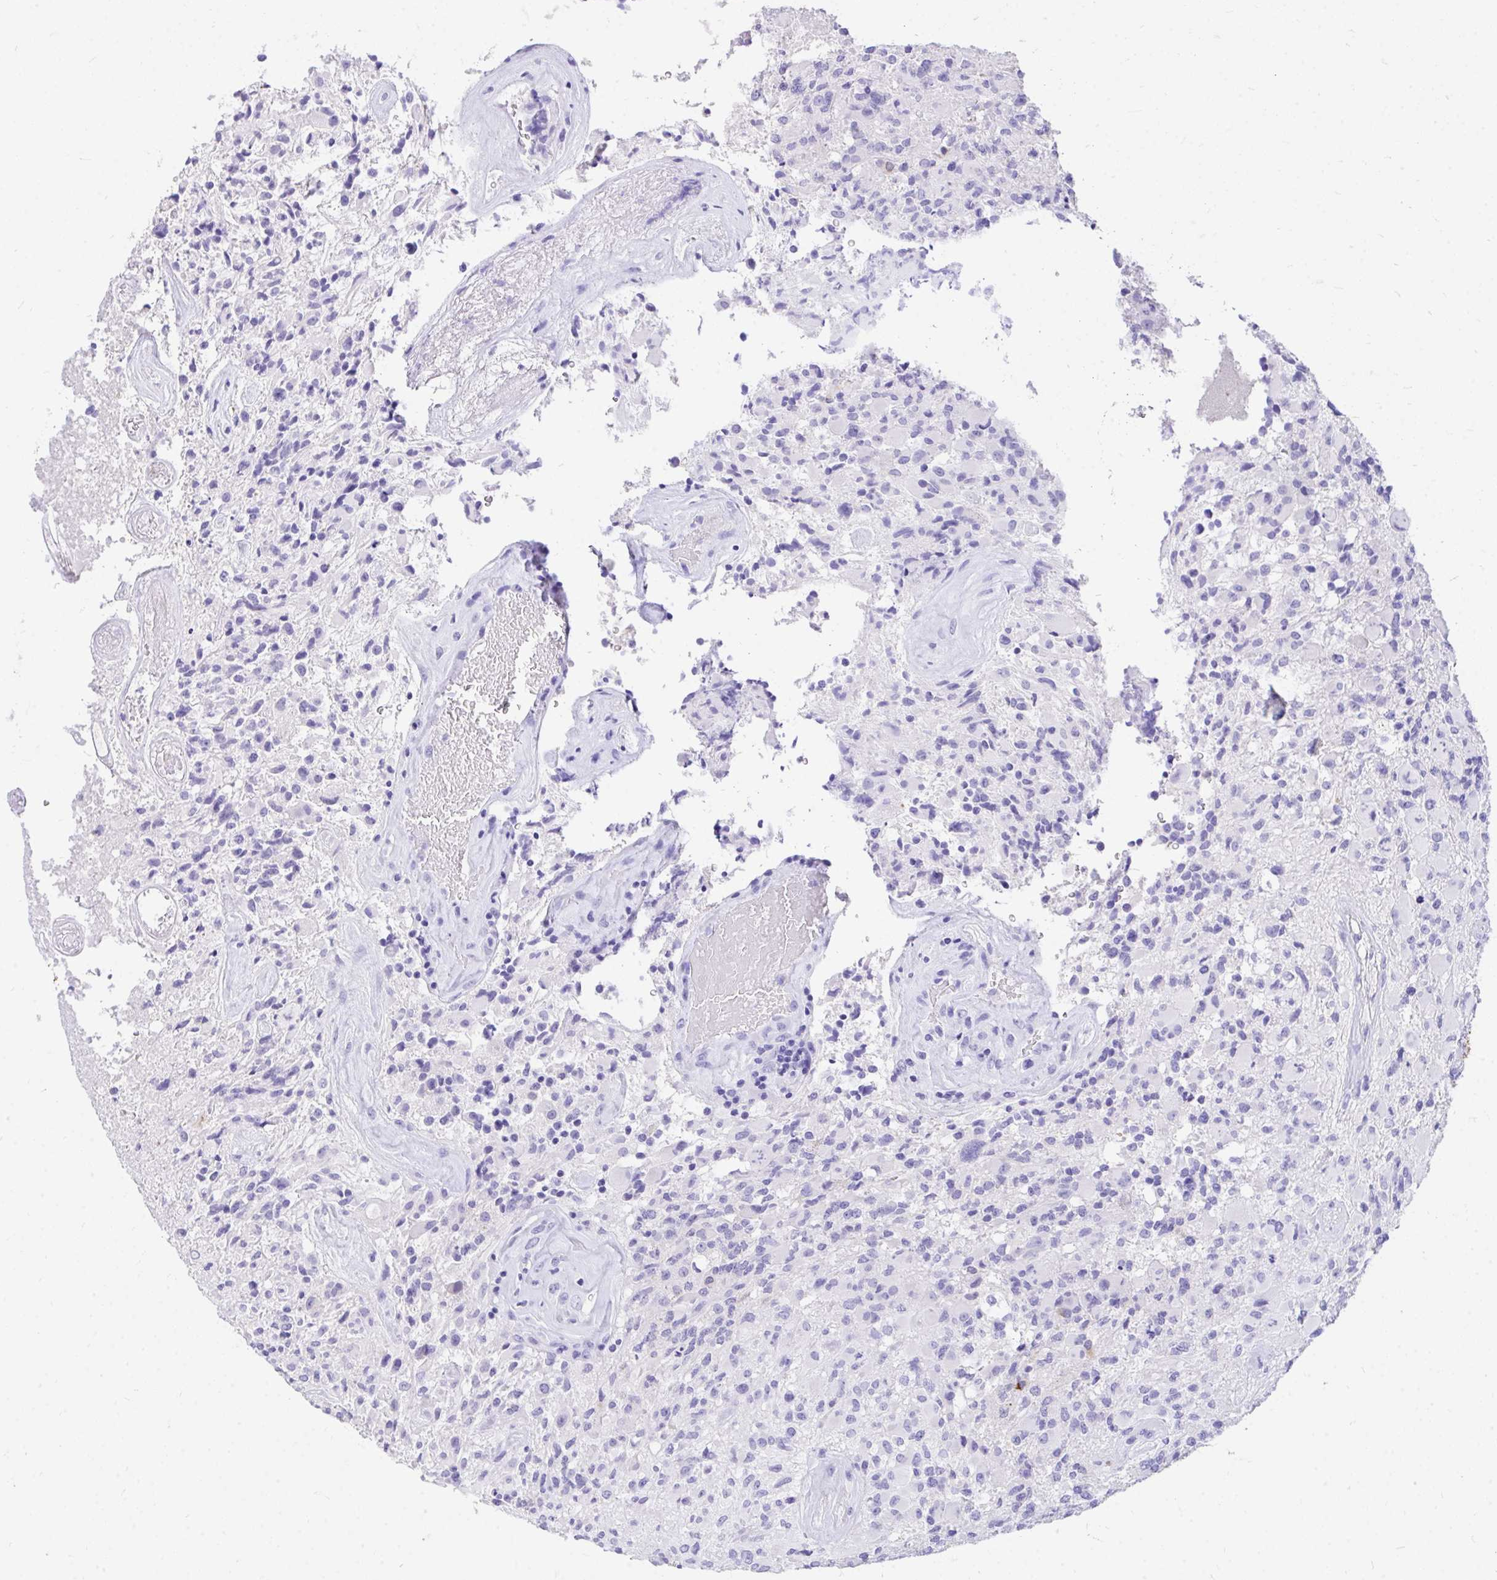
{"staining": {"intensity": "negative", "quantity": "none", "location": "none"}, "tissue": "glioma", "cell_type": "Tumor cells", "image_type": "cancer", "snomed": [{"axis": "morphology", "description": "Glioma, malignant, High grade"}, {"axis": "topography", "description": "Brain"}], "caption": "Immunohistochemistry (IHC) of malignant glioma (high-grade) reveals no positivity in tumor cells.", "gene": "MON1A", "patient": {"sex": "female", "age": 65}}